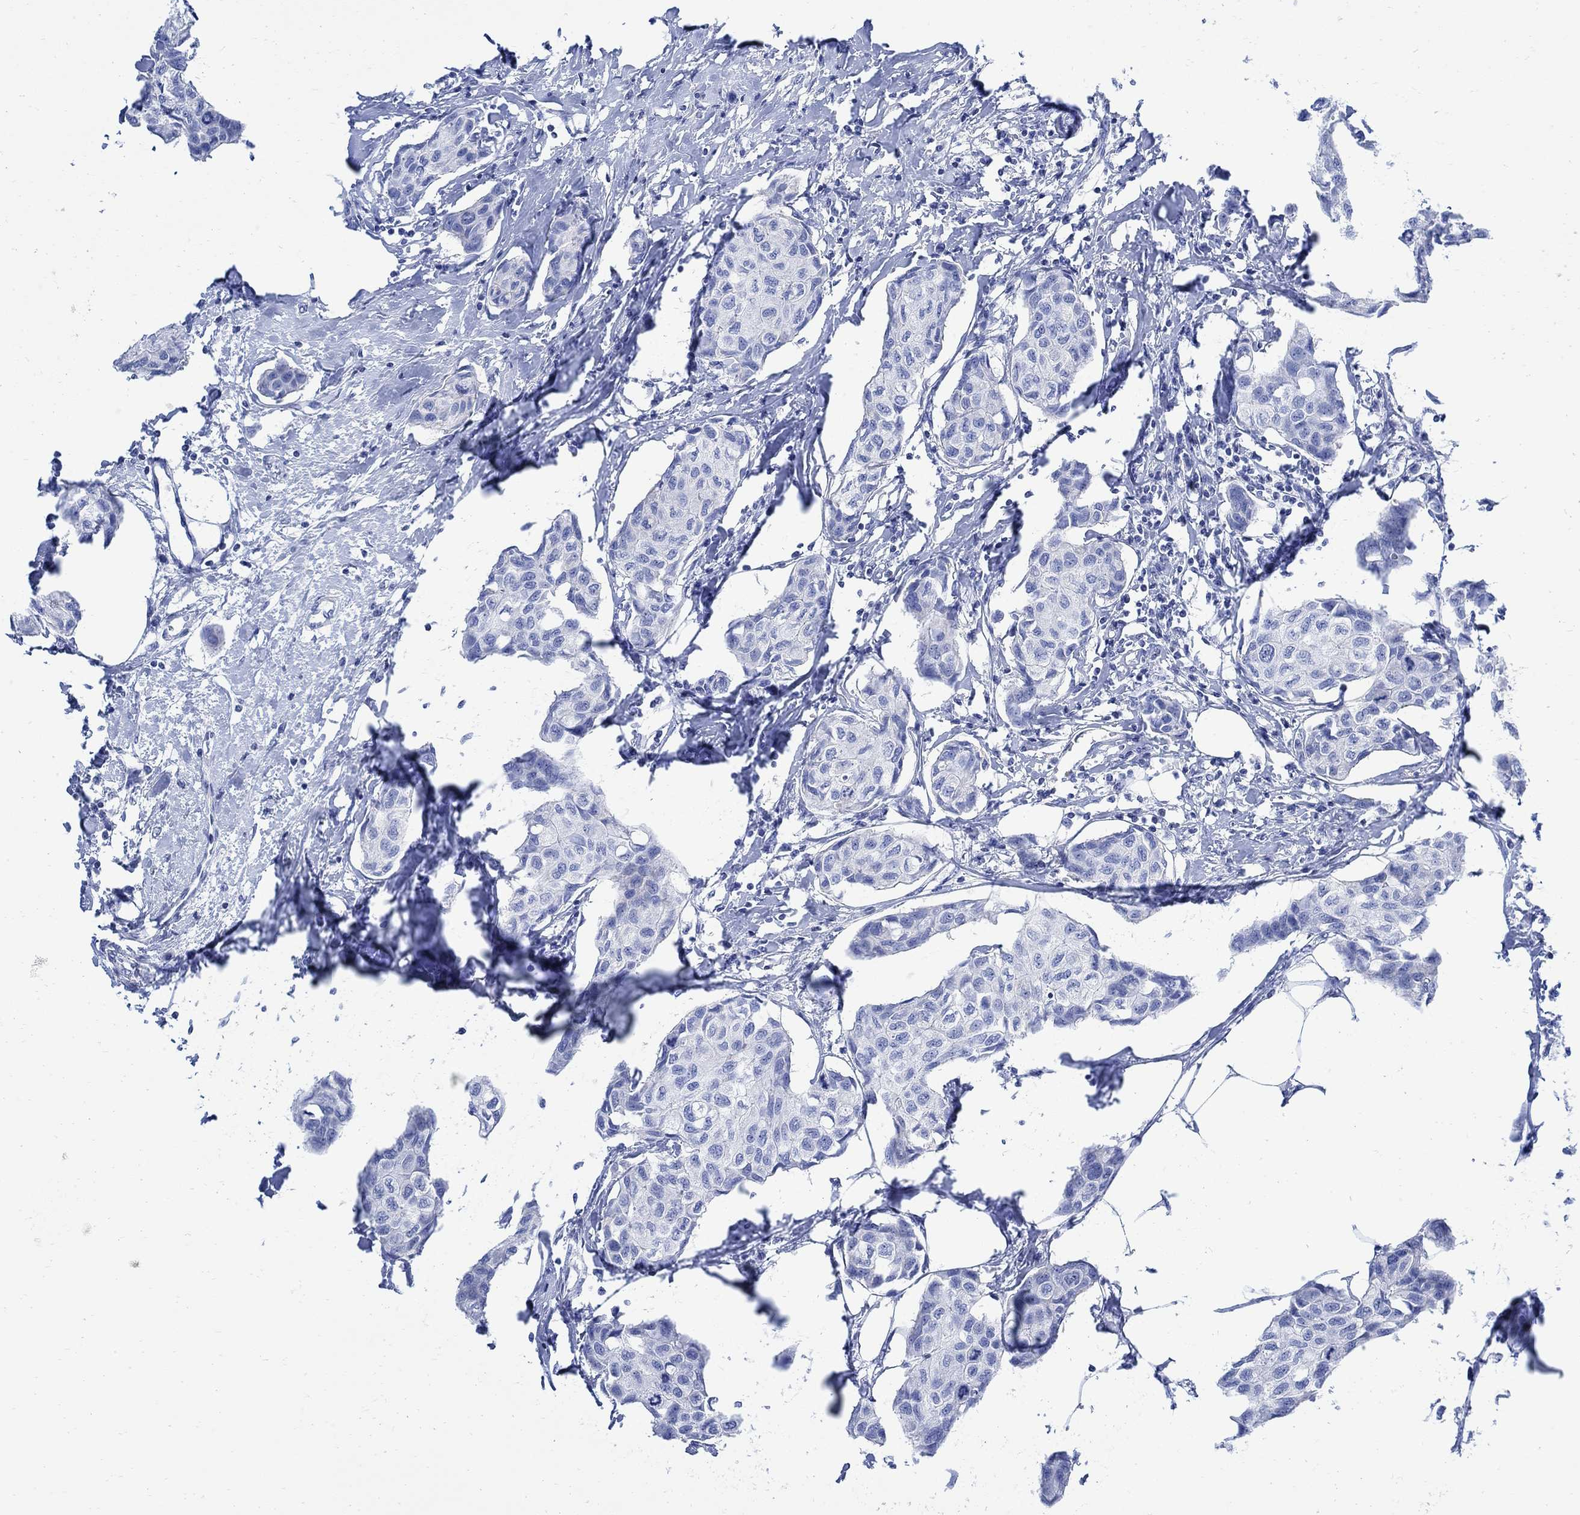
{"staining": {"intensity": "negative", "quantity": "none", "location": "none"}, "tissue": "breast cancer", "cell_type": "Tumor cells", "image_type": "cancer", "snomed": [{"axis": "morphology", "description": "Duct carcinoma"}, {"axis": "topography", "description": "Breast"}], "caption": "An immunohistochemistry (IHC) photomicrograph of breast infiltrating ductal carcinoma is shown. There is no staining in tumor cells of breast infiltrating ductal carcinoma.", "gene": "CPLX2", "patient": {"sex": "female", "age": 80}}